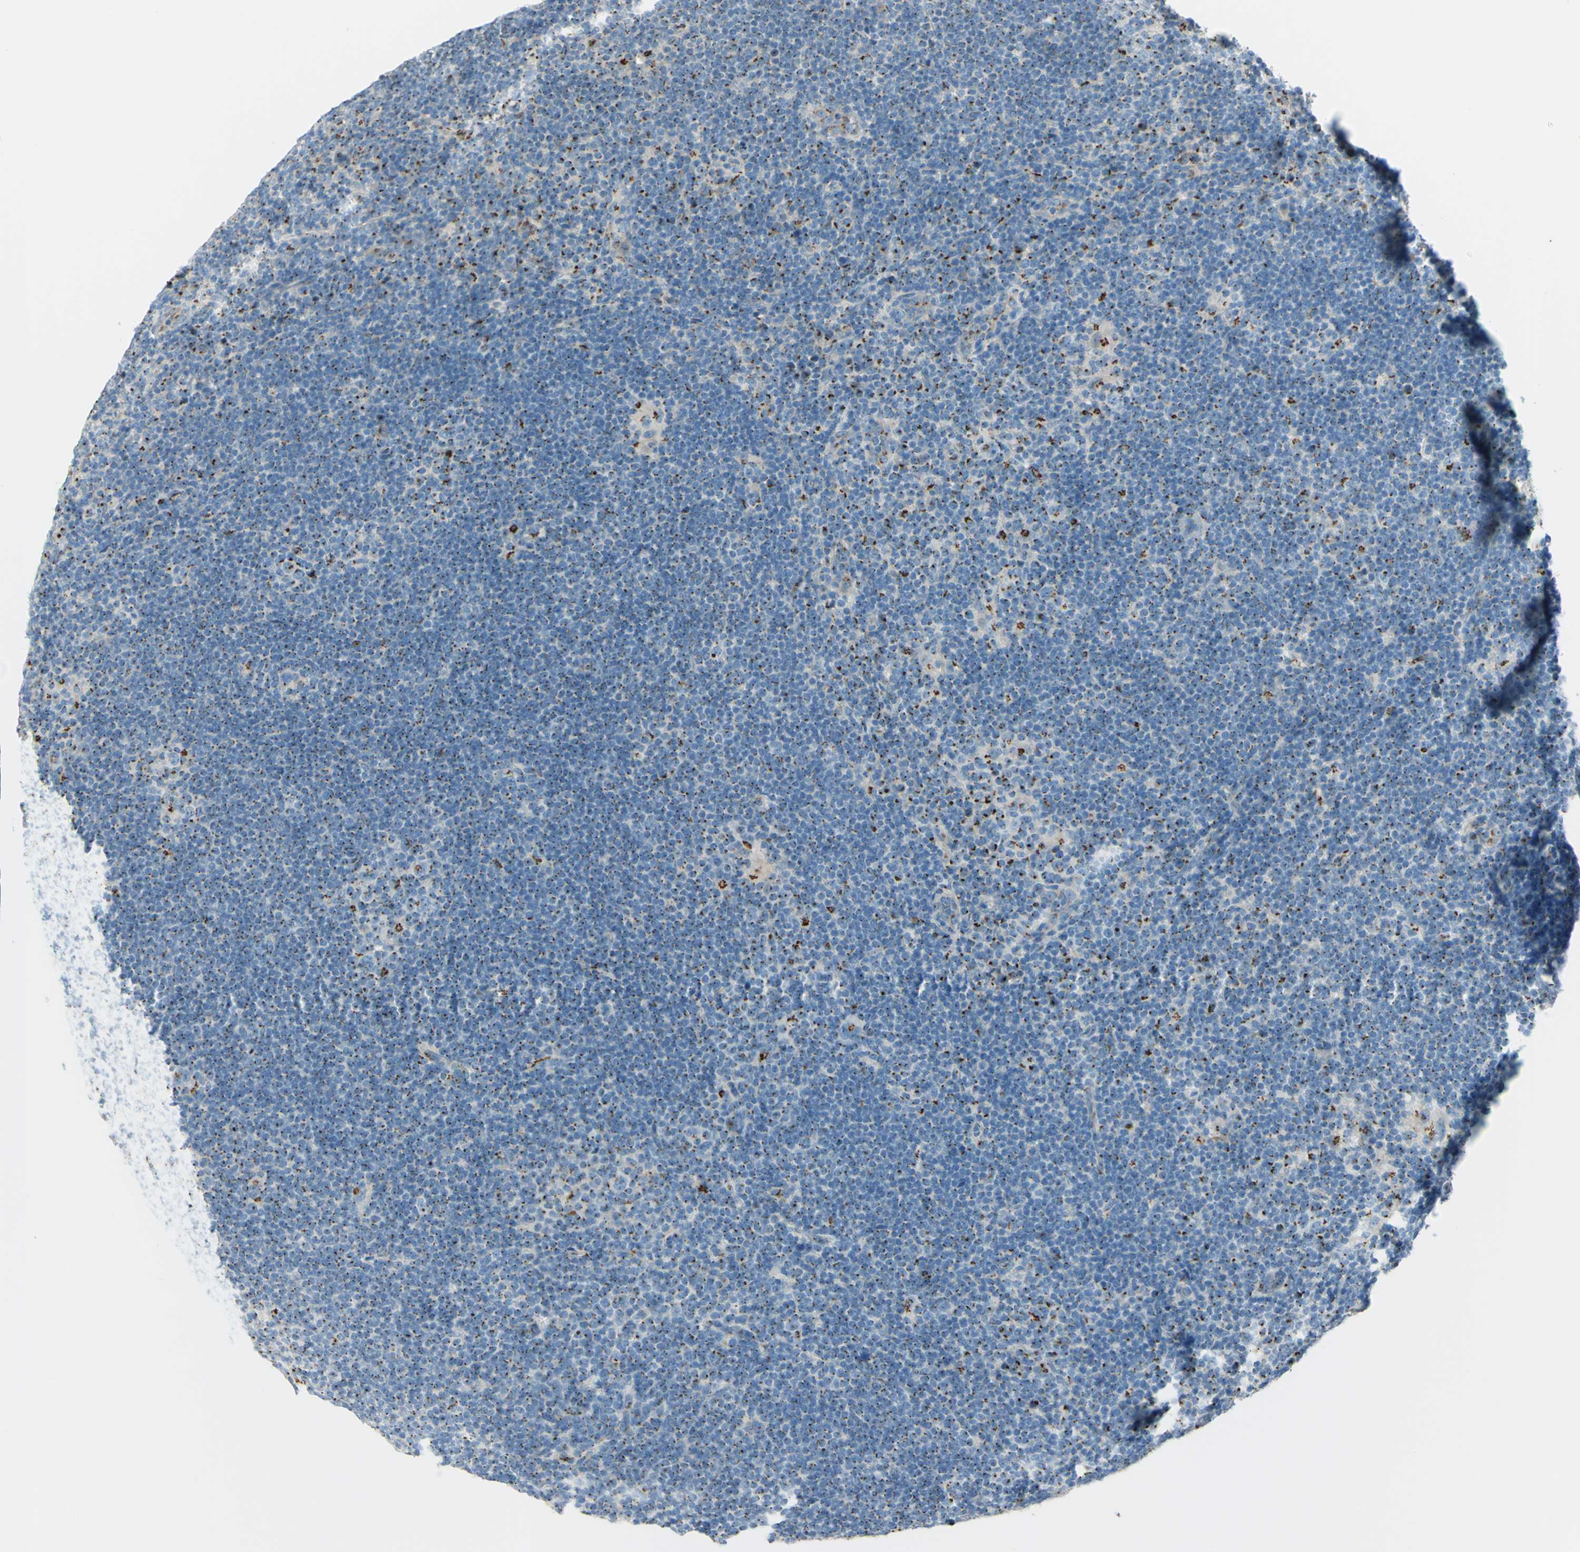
{"staining": {"intensity": "strong", "quantity": ">75%", "location": "cytoplasmic/membranous"}, "tissue": "lymphoma", "cell_type": "Tumor cells", "image_type": "cancer", "snomed": [{"axis": "morphology", "description": "Hodgkin's disease, NOS"}, {"axis": "topography", "description": "Lymph node"}], "caption": "Lymphoma tissue displays strong cytoplasmic/membranous positivity in about >75% of tumor cells", "gene": "B4GALT1", "patient": {"sex": "female", "age": 57}}